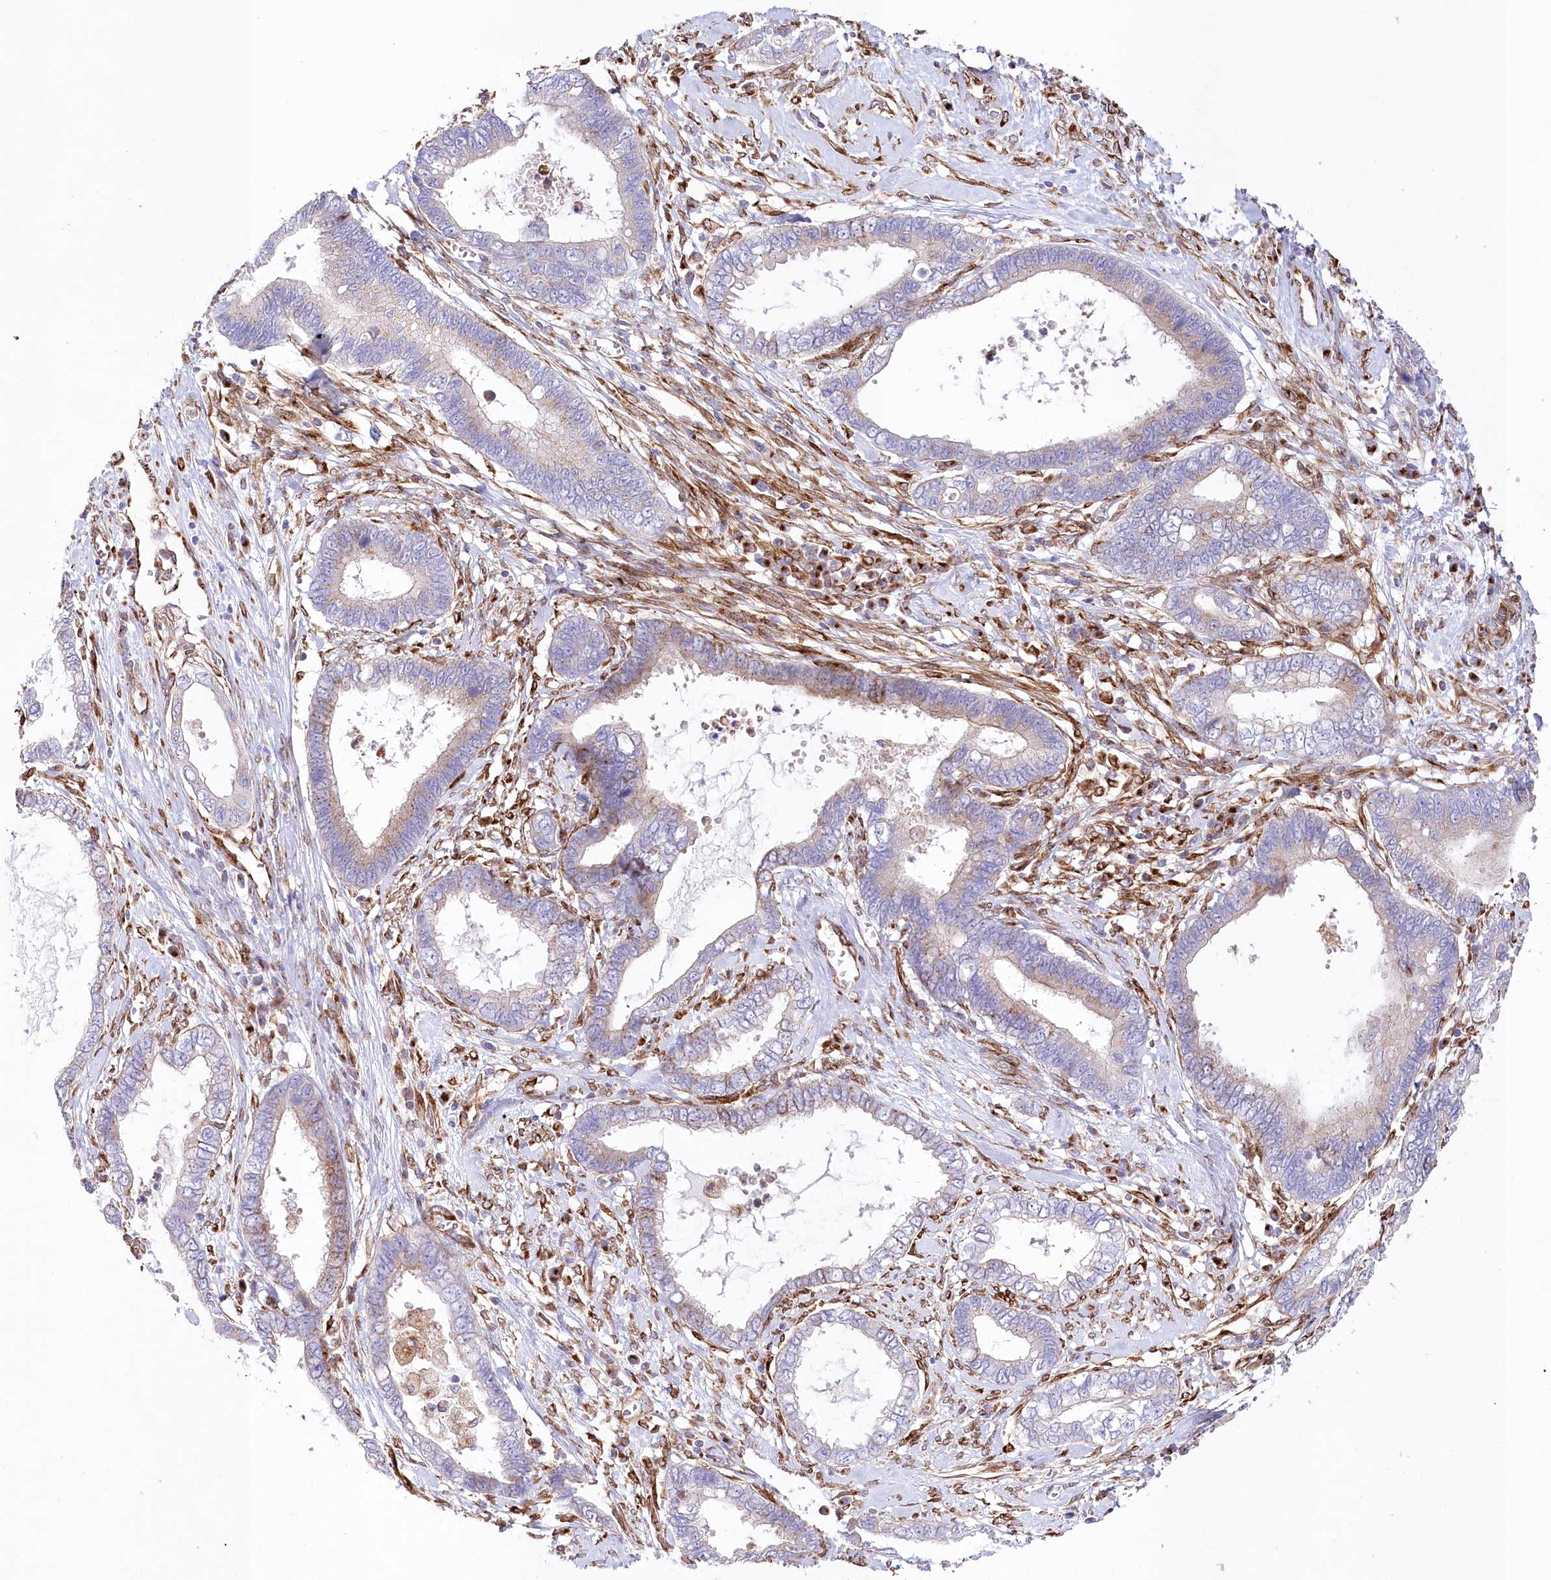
{"staining": {"intensity": "moderate", "quantity": "<25%", "location": "cytoplasmic/membranous"}, "tissue": "cervical cancer", "cell_type": "Tumor cells", "image_type": "cancer", "snomed": [{"axis": "morphology", "description": "Adenocarcinoma, NOS"}, {"axis": "topography", "description": "Cervix"}], "caption": "This image demonstrates cervical cancer (adenocarcinoma) stained with immunohistochemistry (IHC) to label a protein in brown. The cytoplasmic/membranous of tumor cells show moderate positivity for the protein. Nuclei are counter-stained blue.", "gene": "ABRAXAS2", "patient": {"sex": "female", "age": 44}}